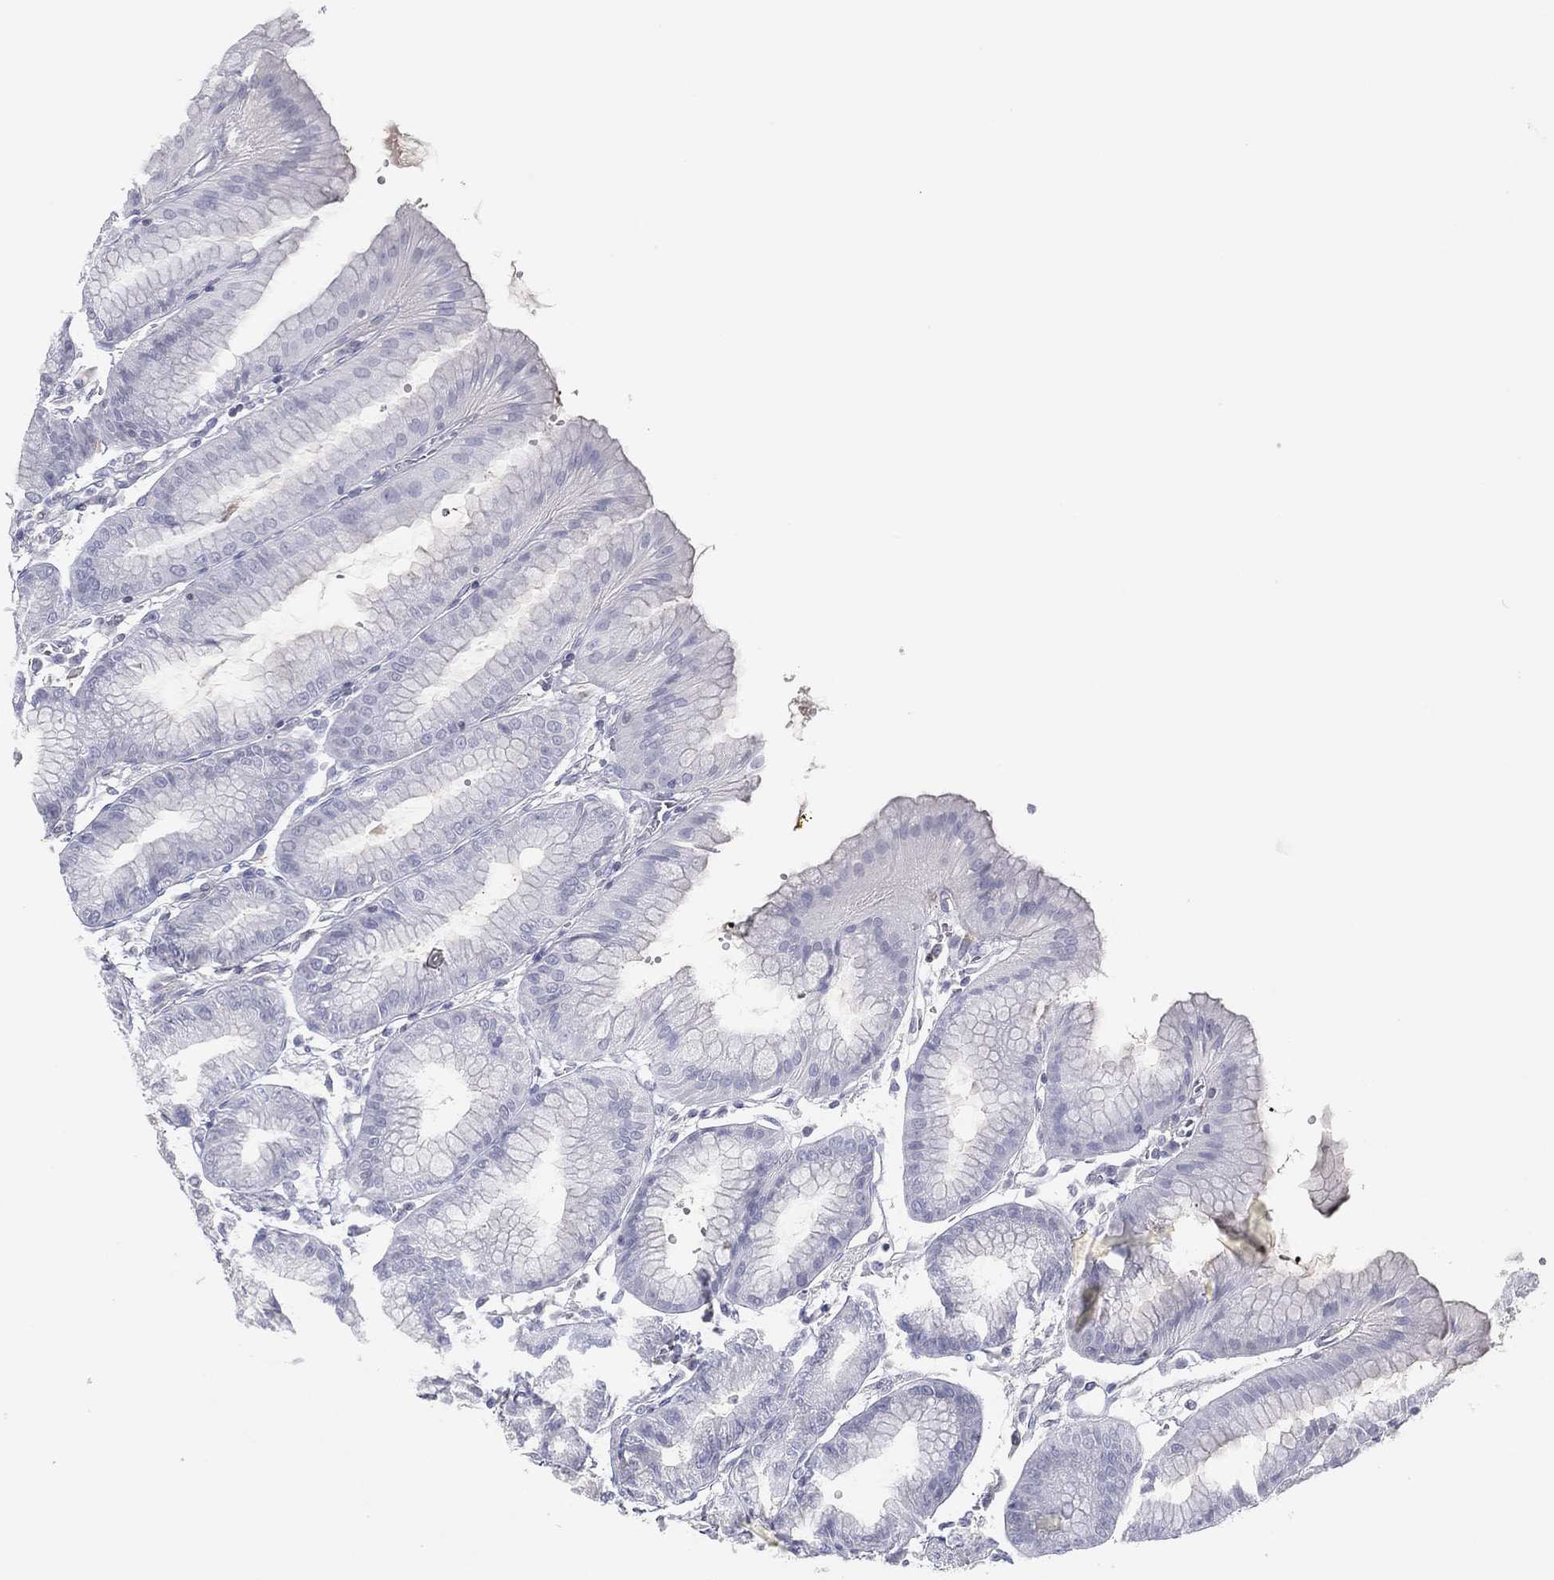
{"staining": {"intensity": "moderate", "quantity": "<25%", "location": "cytoplasmic/membranous"}, "tissue": "stomach", "cell_type": "Glandular cells", "image_type": "normal", "snomed": [{"axis": "morphology", "description": "Normal tissue, NOS"}, {"axis": "topography", "description": "Stomach, lower"}], "caption": "Immunohistochemical staining of unremarkable human stomach exhibits low levels of moderate cytoplasmic/membranous staining in about <25% of glandular cells.", "gene": "CPT1B", "patient": {"sex": "male", "age": 71}}